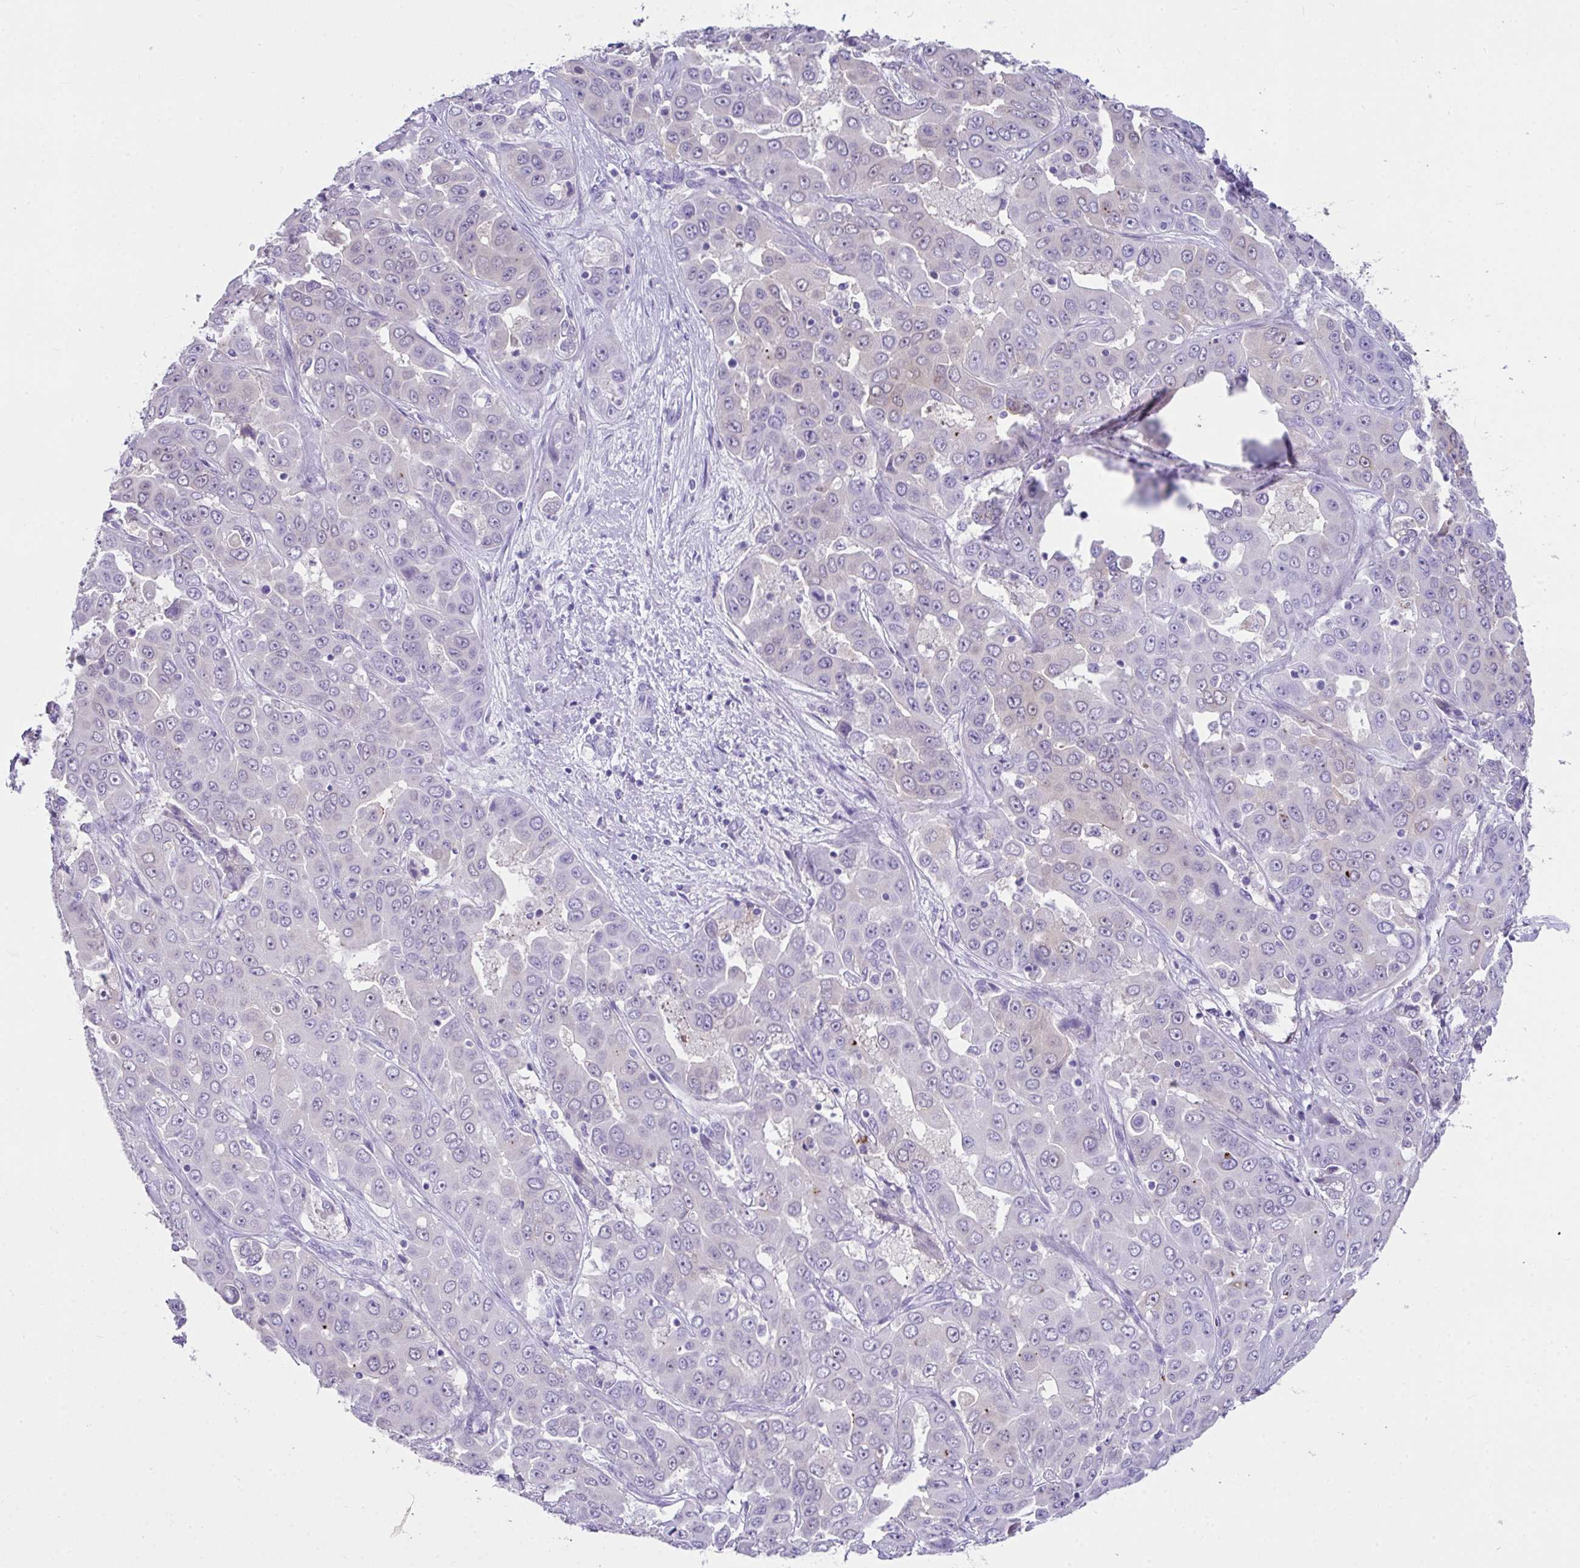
{"staining": {"intensity": "negative", "quantity": "none", "location": "none"}, "tissue": "liver cancer", "cell_type": "Tumor cells", "image_type": "cancer", "snomed": [{"axis": "morphology", "description": "Cholangiocarcinoma"}, {"axis": "topography", "description": "Liver"}], "caption": "IHC of human liver cancer demonstrates no expression in tumor cells. (DAB (3,3'-diaminobenzidine) immunohistochemistry visualized using brightfield microscopy, high magnification).", "gene": "LGALS4", "patient": {"sex": "female", "age": 52}}